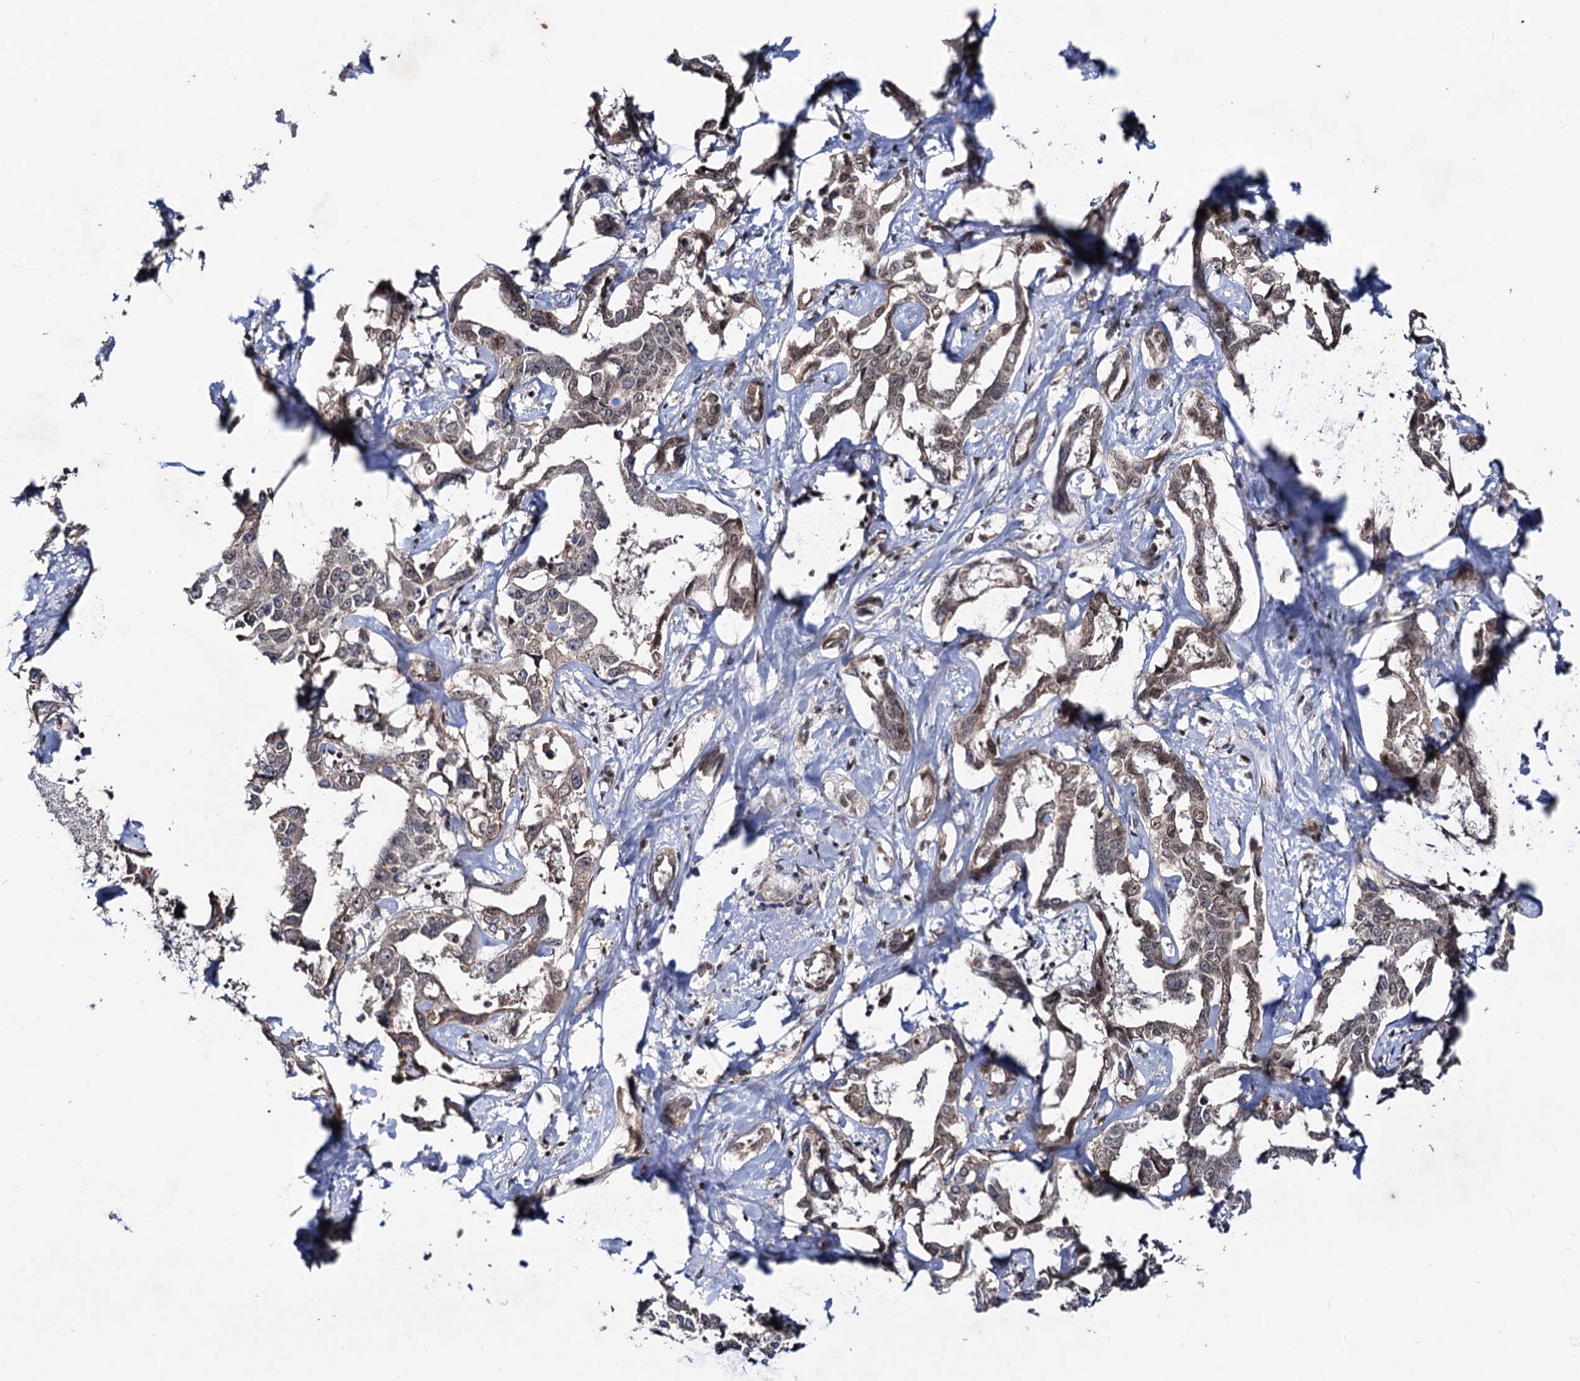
{"staining": {"intensity": "weak", "quantity": "25%-75%", "location": "cytoplasmic/membranous,nuclear"}, "tissue": "liver cancer", "cell_type": "Tumor cells", "image_type": "cancer", "snomed": [{"axis": "morphology", "description": "Cholangiocarcinoma"}, {"axis": "topography", "description": "Liver"}], "caption": "Cholangiocarcinoma (liver) stained with DAB (3,3'-diaminobenzidine) immunohistochemistry reveals low levels of weak cytoplasmic/membranous and nuclear staining in approximately 25%-75% of tumor cells.", "gene": "SMCHD1", "patient": {"sex": "male", "age": 59}}